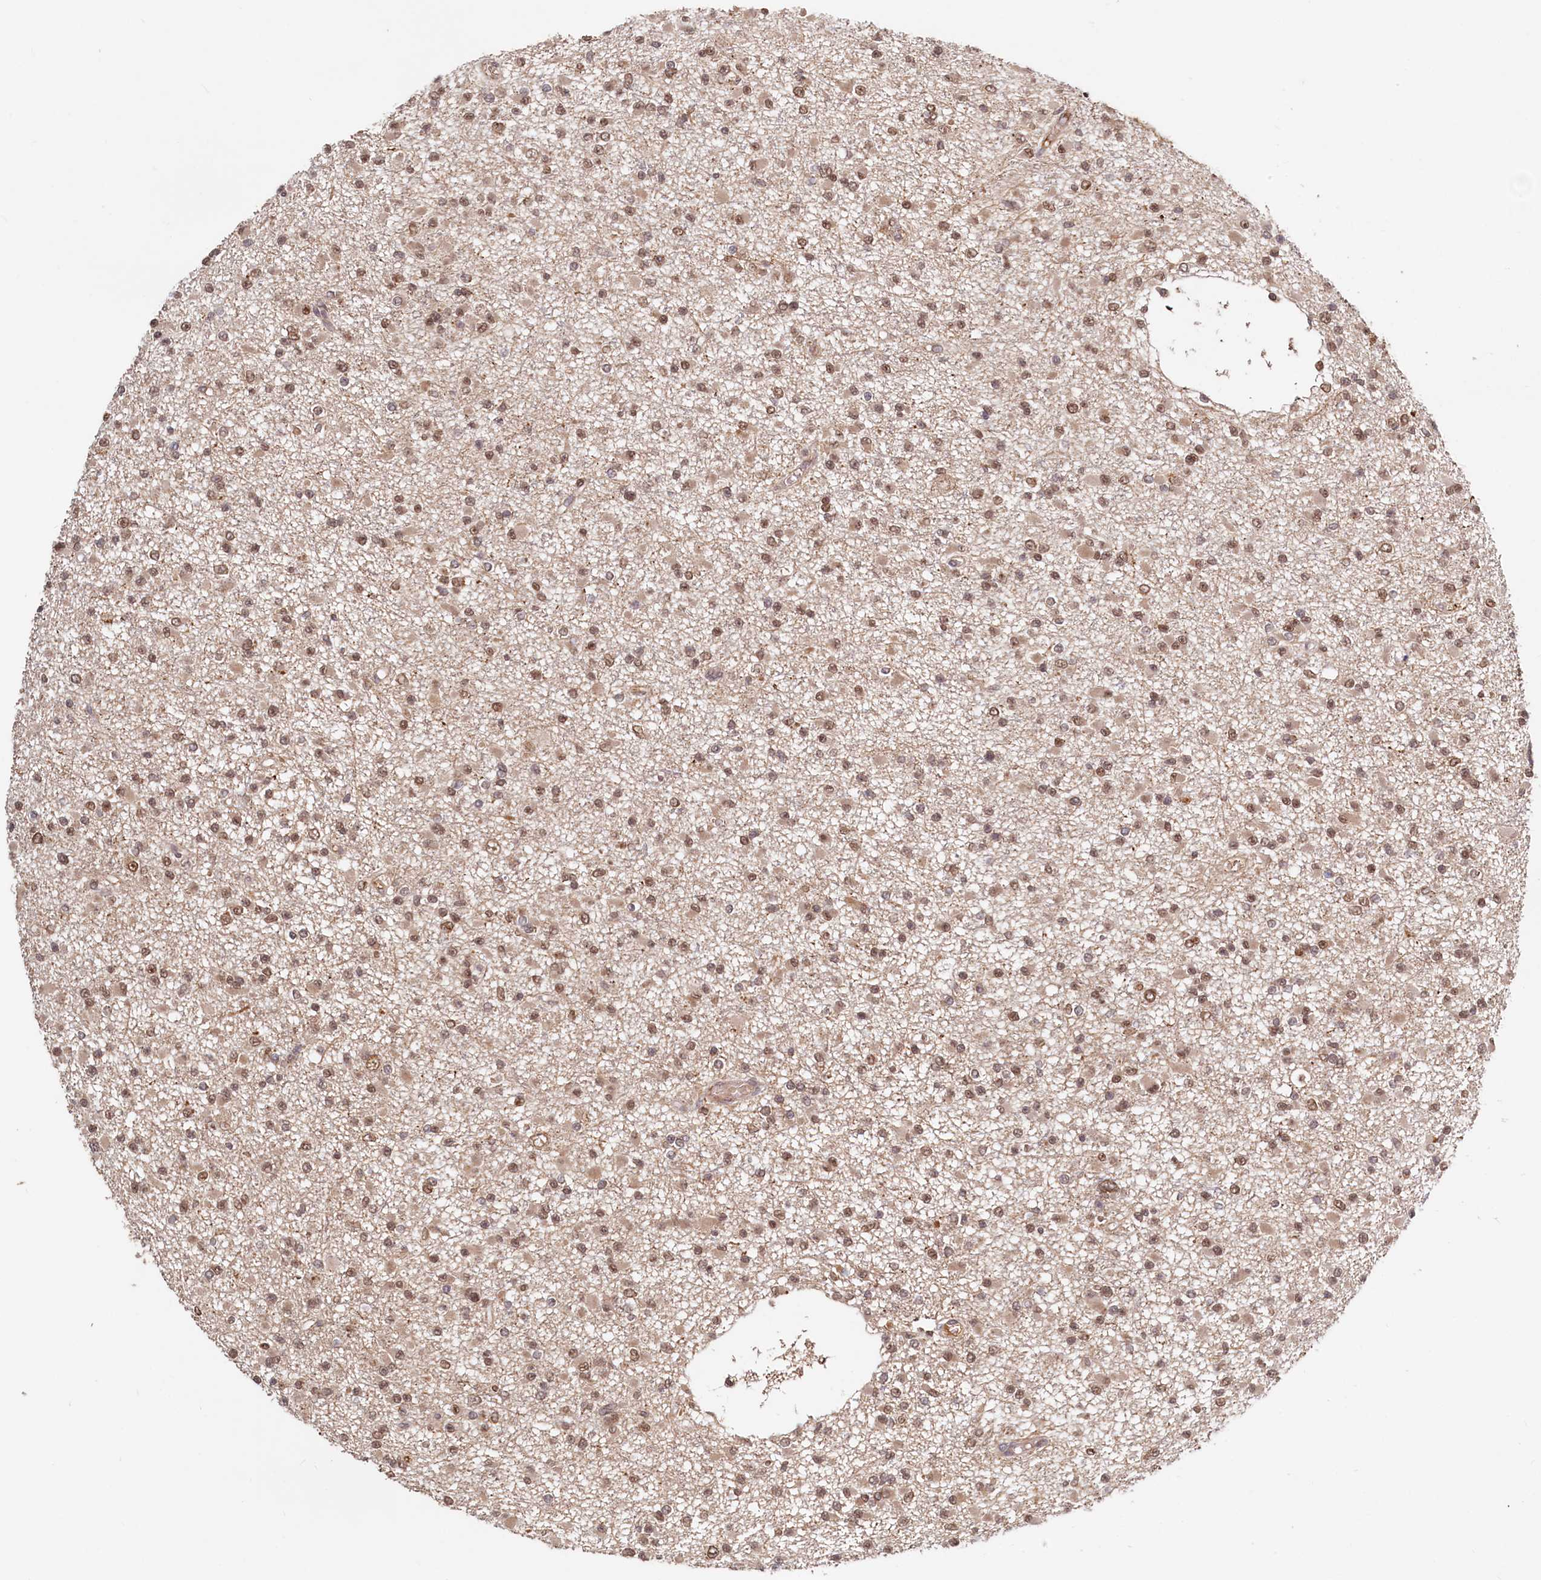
{"staining": {"intensity": "moderate", "quantity": ">75%", "location": "nuclear"}, "tissue": "glioma", "cell_type": "Tumor cells", "image_type": "cancer", "snomed": [{"axis": "morphology", "description": "Glioma, malignant, Low grade"}, {"axis": "topography", "description": "Brain"}], "caption": "A brown stain labels moderate nuclear expression of a protein in low-grade glioma (malignant) tumor cells. (Stains: DAB in brown, nuclei in blue, Microscopy: brightfield microscopy at high magnification).", "gene": "TRAPPC4", "patient": {"sex": "female", "age": 22}}